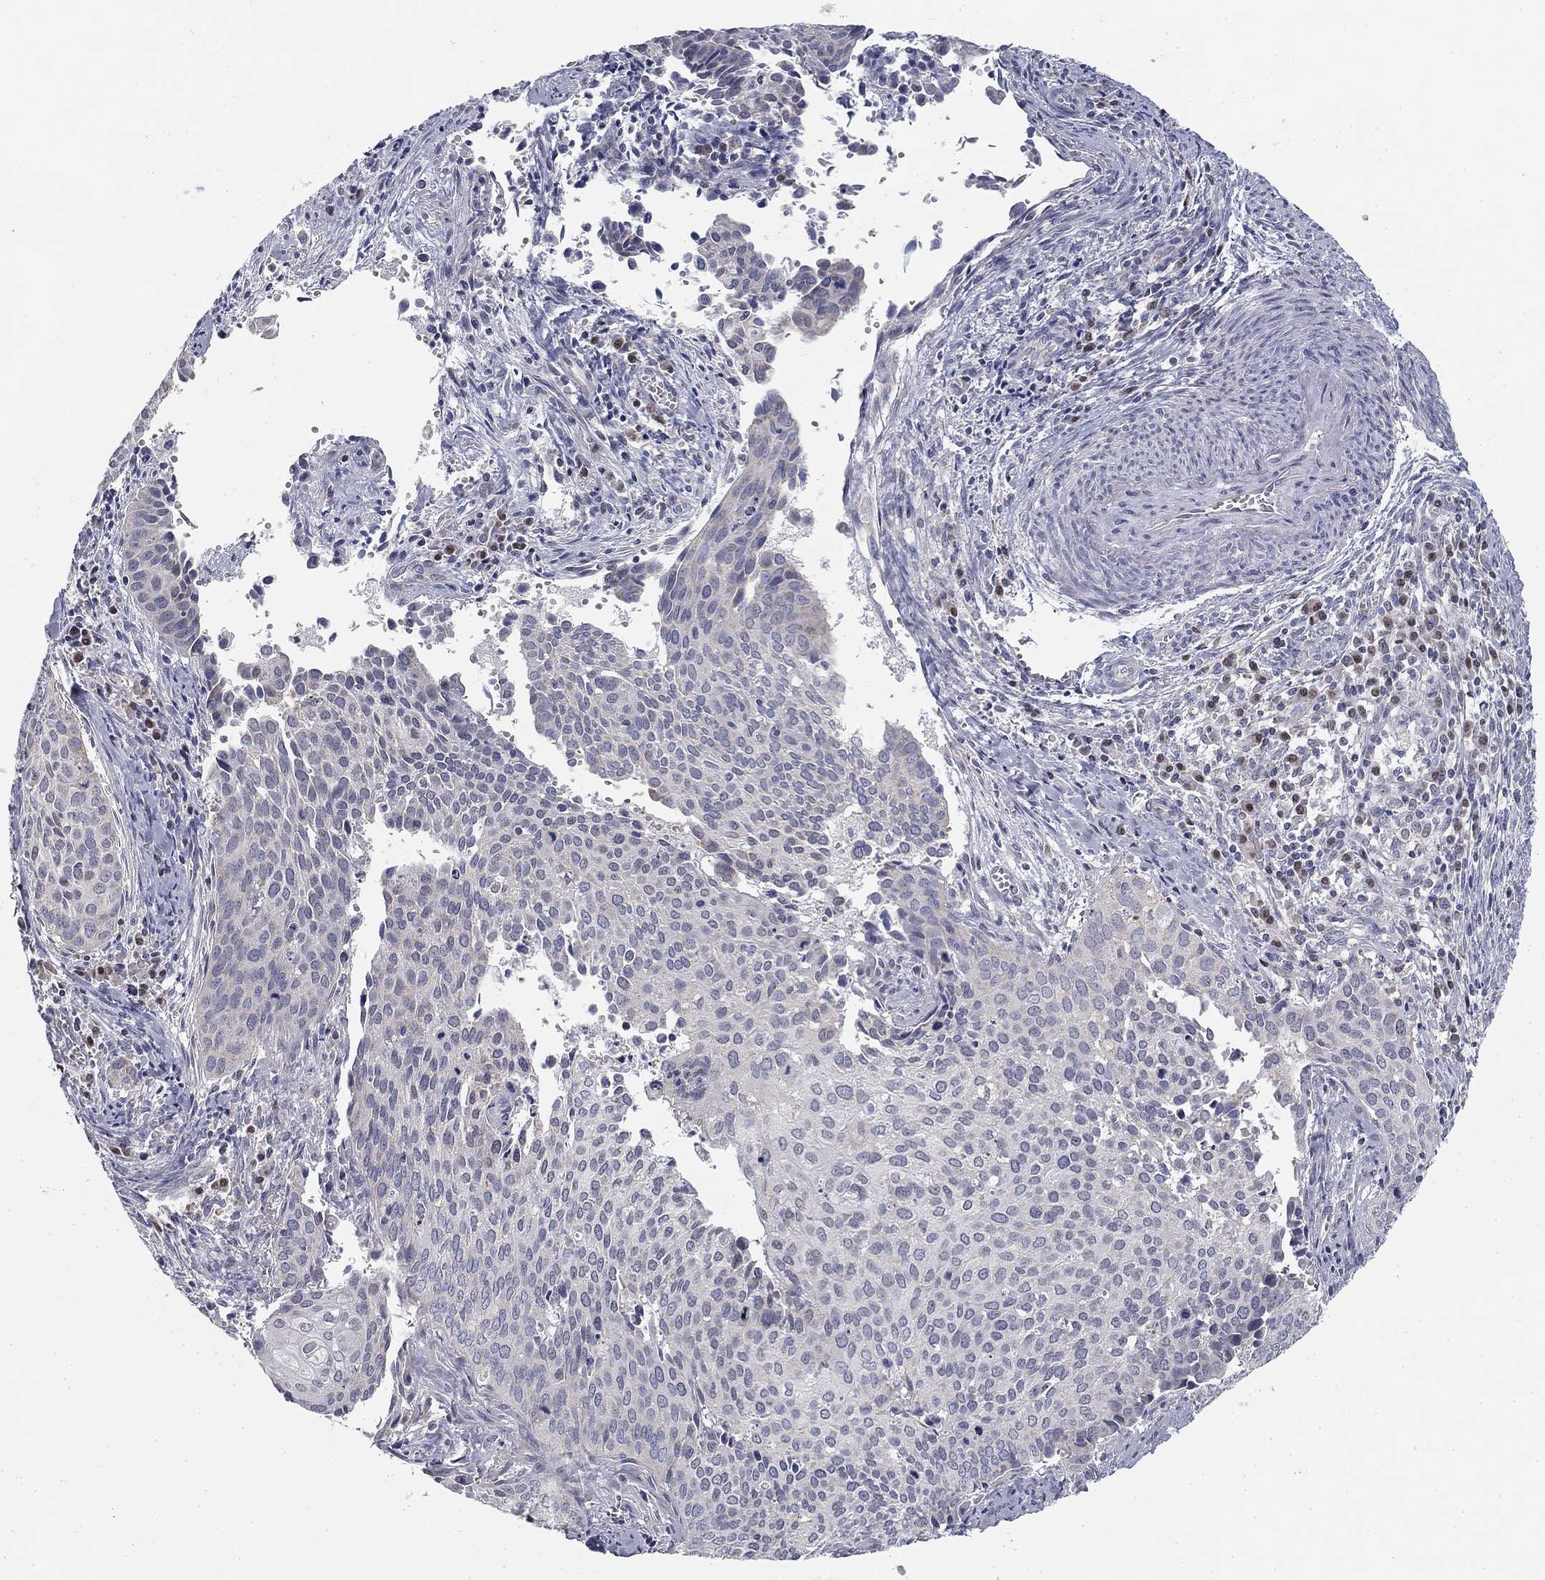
{"staining": {"intensity": "negative", "quantity": "none", "location": "none"}, "tissue": "cervical cancer", "cell_type": "Tumor cells", "image_type": "cancer", "snomed": [{"axis": "morphology", "description": "Squamous cell carcinoma, NOS"}, {"axis": "topography", "description": "Cervix"}], "caption": "DAB immunohistochemical staining of cervical cancer (squamous cell carcinoma) shows no significant staining in tumor cells. (DAB immunohistochemistry visualized using brightfield microscopy, high magnification).", "gene": "SLC2A9", "patient": {"sex": "female", "age": 29}}